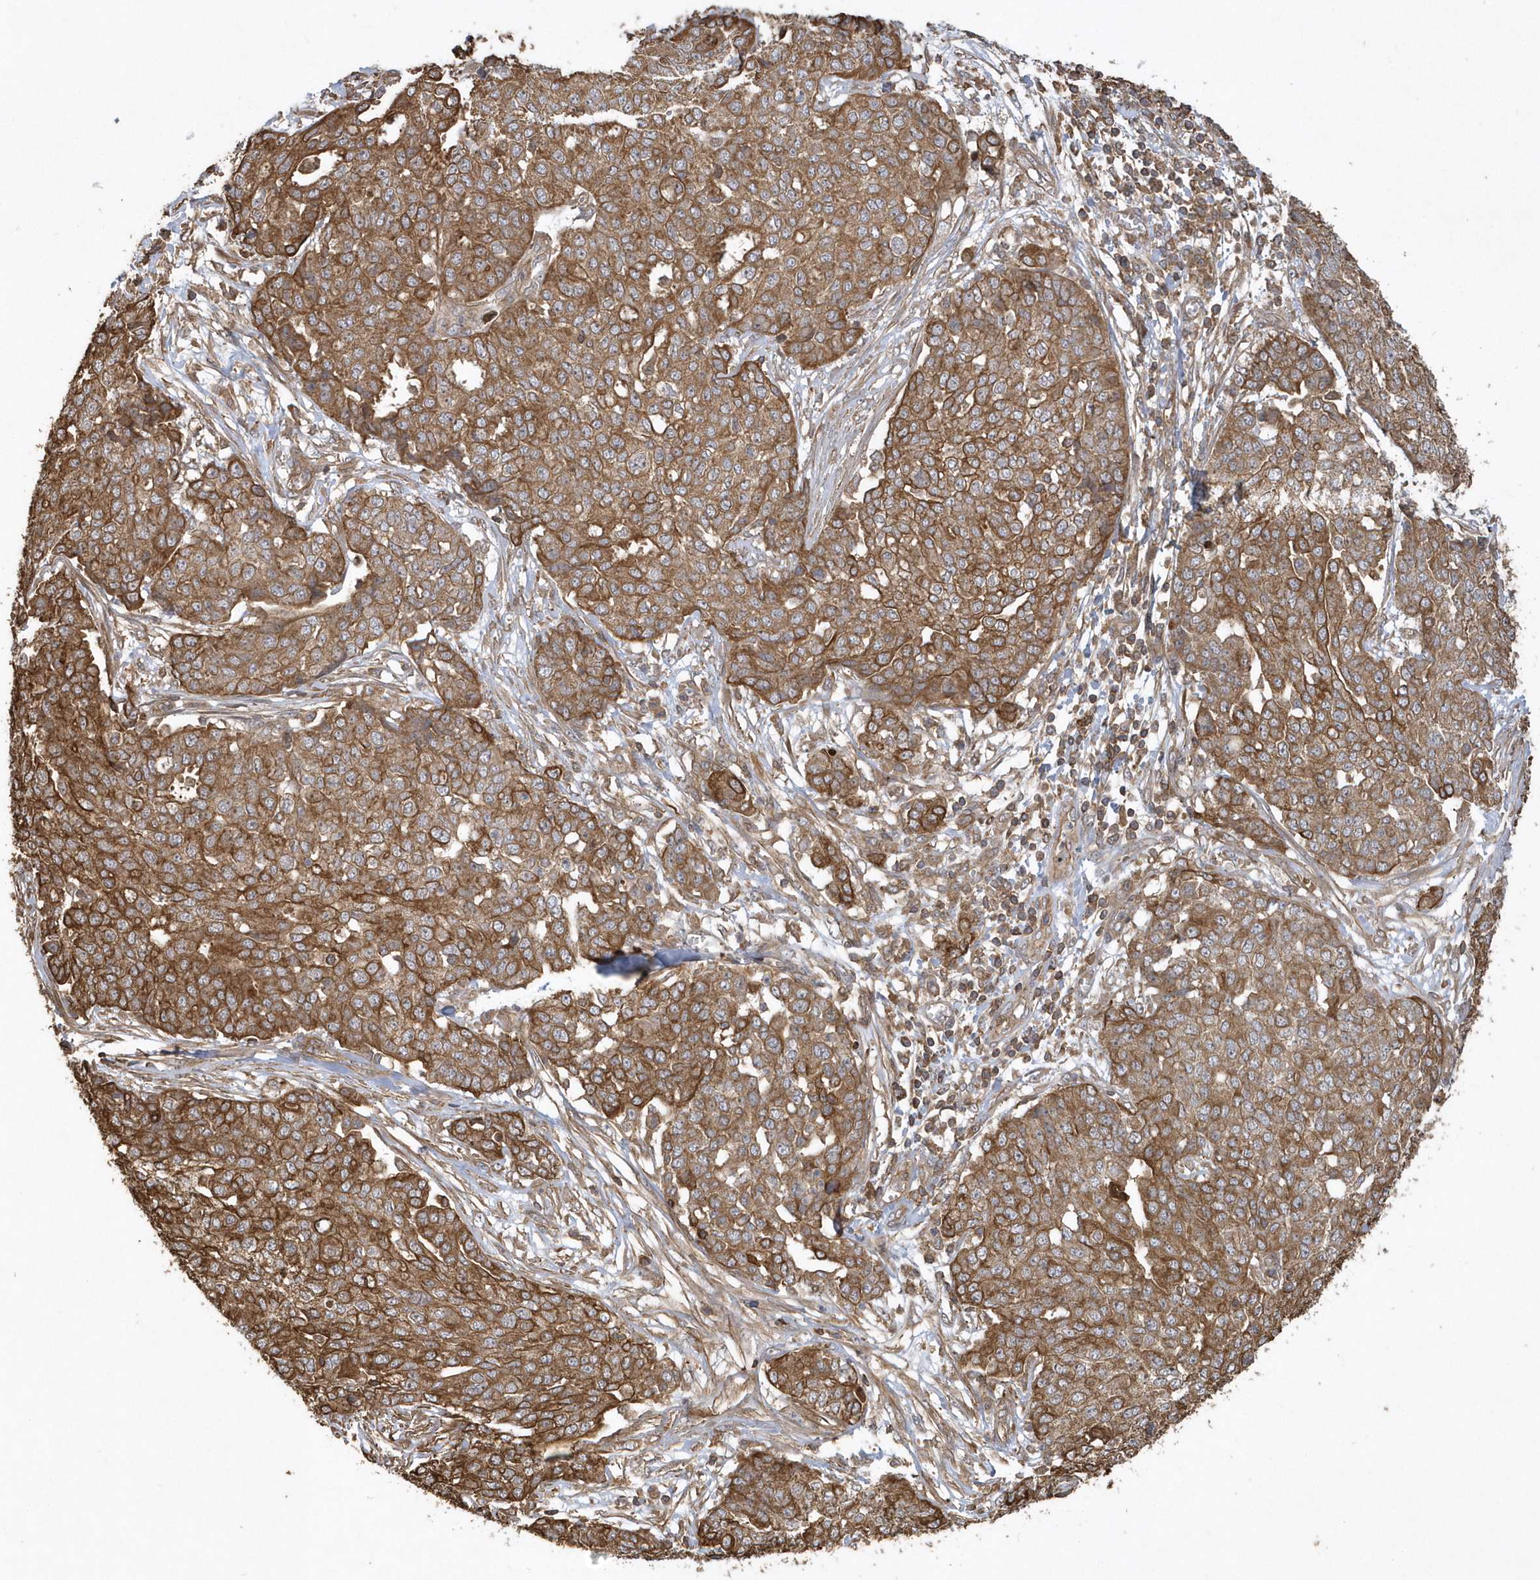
{"staining": {"intensity": "moderate", "quantity": ">75%", "location": "cytoplasmic/membranous"}, "tissue": "ovarian cancer", "cell_type": "Tumor cells", "image_type": "cancer", "snomed": [{"axis": "morphology", "description": "Cystadenocarcinoma, serous, NOS"}, {"axis": "topography", "description": "Soft tissue"}, {"axis": "topography", "description": "Ovary"}], "caption": "This histopathology image demonstrates immunohistochemistry staining of human ovarian cancer (serous cystadenocarcinoma), with medium moderate cytoplasmic/membranous expression in about >75% of tumor cells.", "gene": "SENP8", "patient": {"sex": "female", "age": 57}}